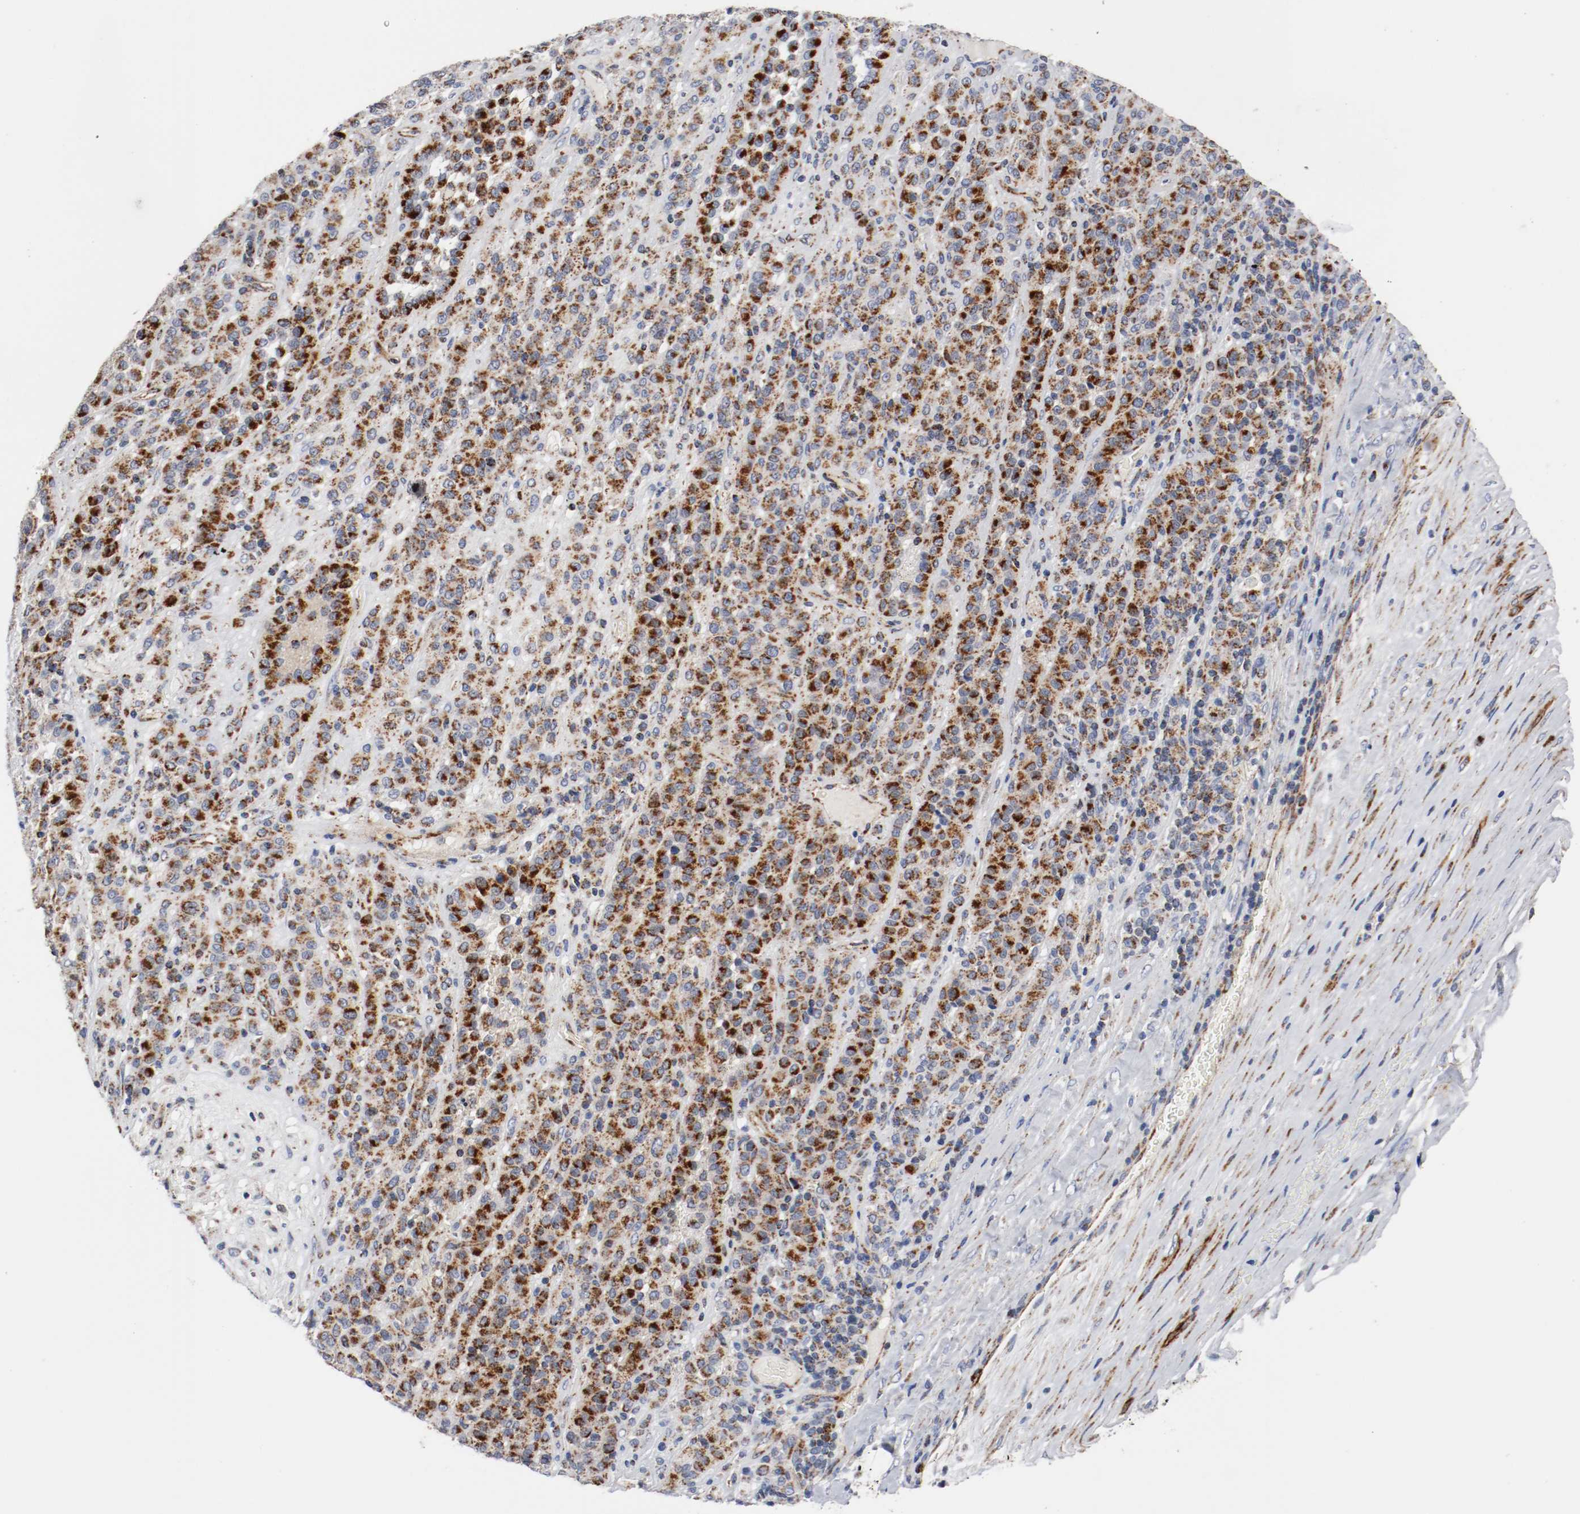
{"staining": {"intensity": "strong", "quantity": ">75%", "location": "cytoplasmic/membranous"}, "tissue": "melanoma", "cell_type": "Tumor cells", "image_type": "cancer", "snomed": [{"axis": "morphology", "description": "Malignant melanoma, Metastatic site"}, {"axis": "topography", "description": "Pancreas"}], "caption": "About >75% of tumor cells in melanoma exhibit strong cytoplasmic/membranous protein positivity as visualized by brown immunohistochemical staining.", "gene": "TUBD1", "patient": {"sex": "female", "age": 30}}